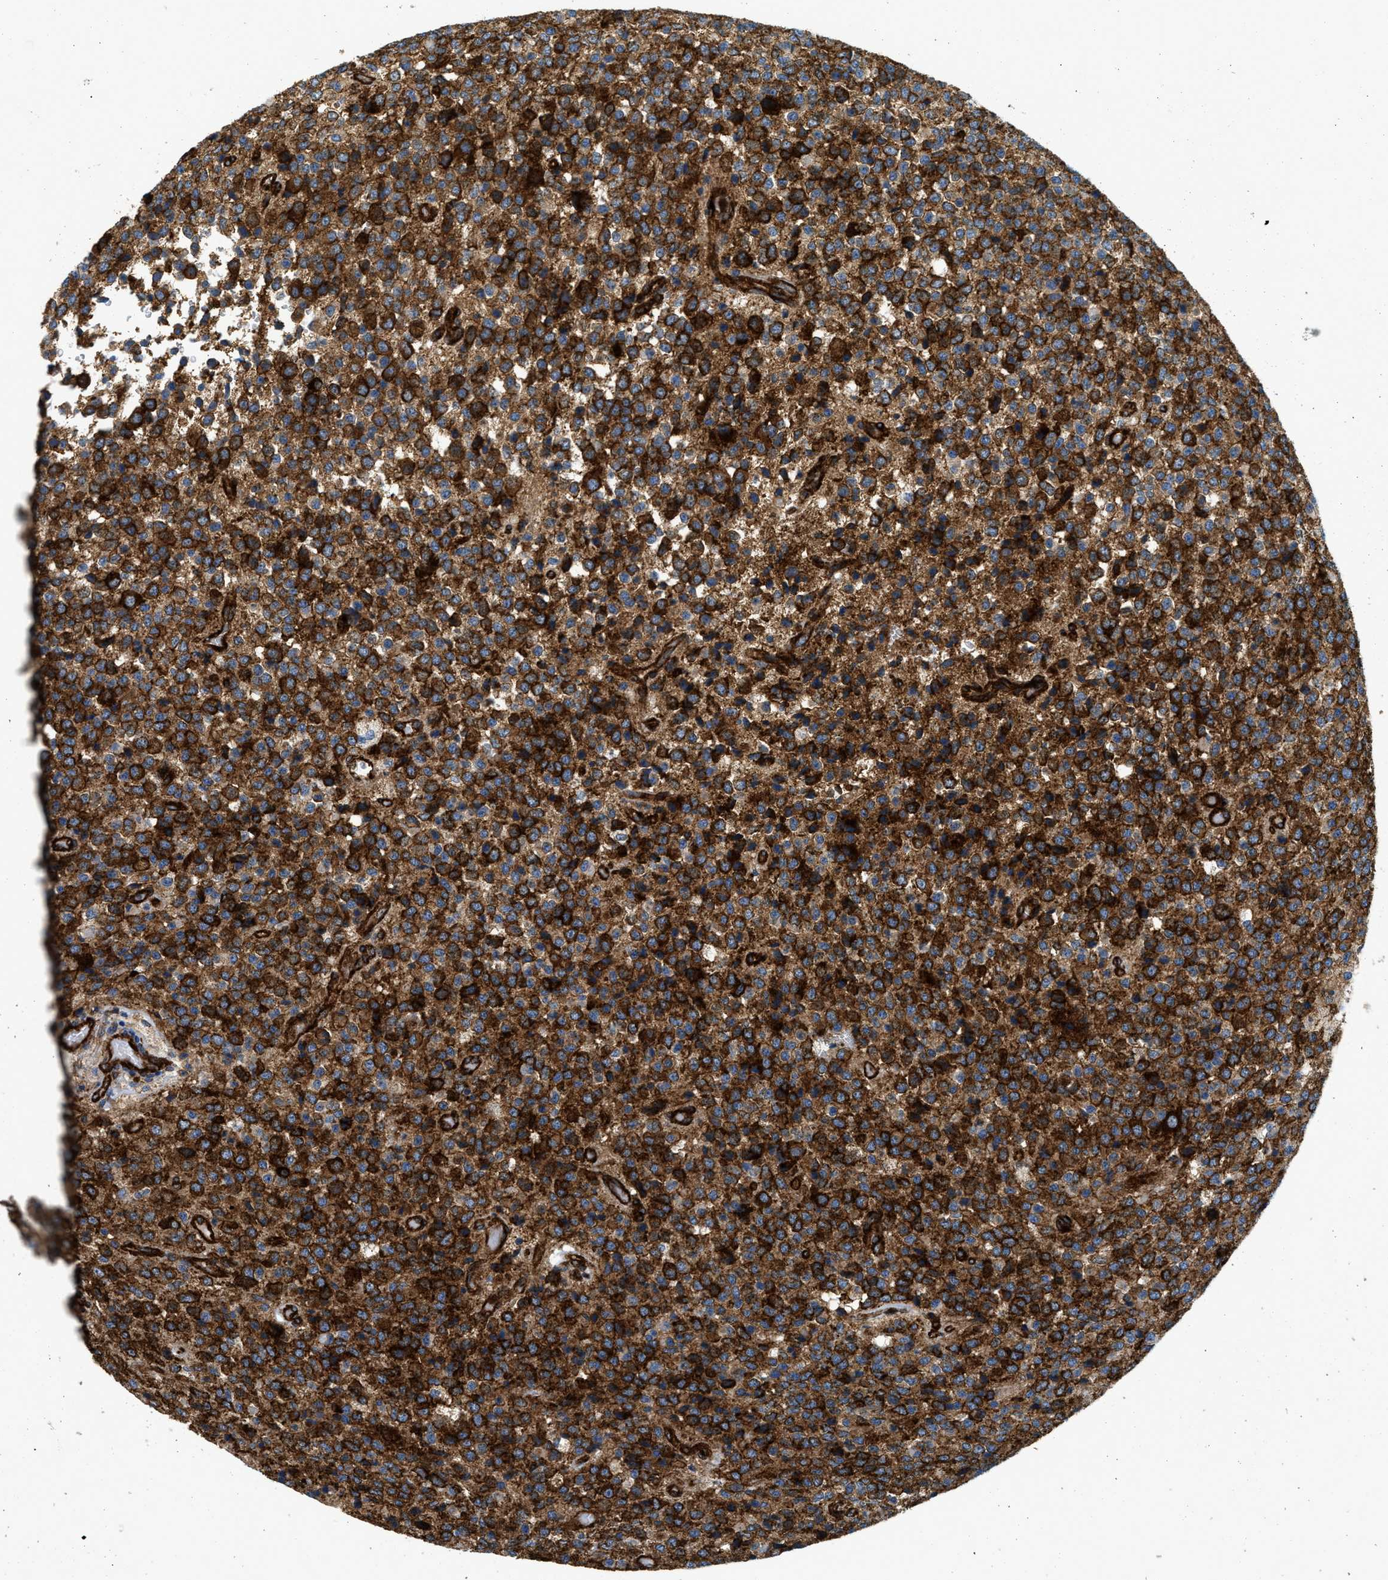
{"staining": {"intensity": "strong", "quantity": ">75%", "location": "cytoplasmic/membranous"}, "tissue": "glioma", "cell_type": "Tumor cells", "image_type": "cancer", "snomed": [{"axis": "morphology", "description": "Glioma, malignant, High grade"}, {"axis": "topography", "description": "pancreas cauda"}], "caption": "A brown stain shows strong cytoplasmic/membranous positivity of a protein in human glioma tumor cells.", "gene": "HIP1", "patient": {"sex": "male", "age": 60}}